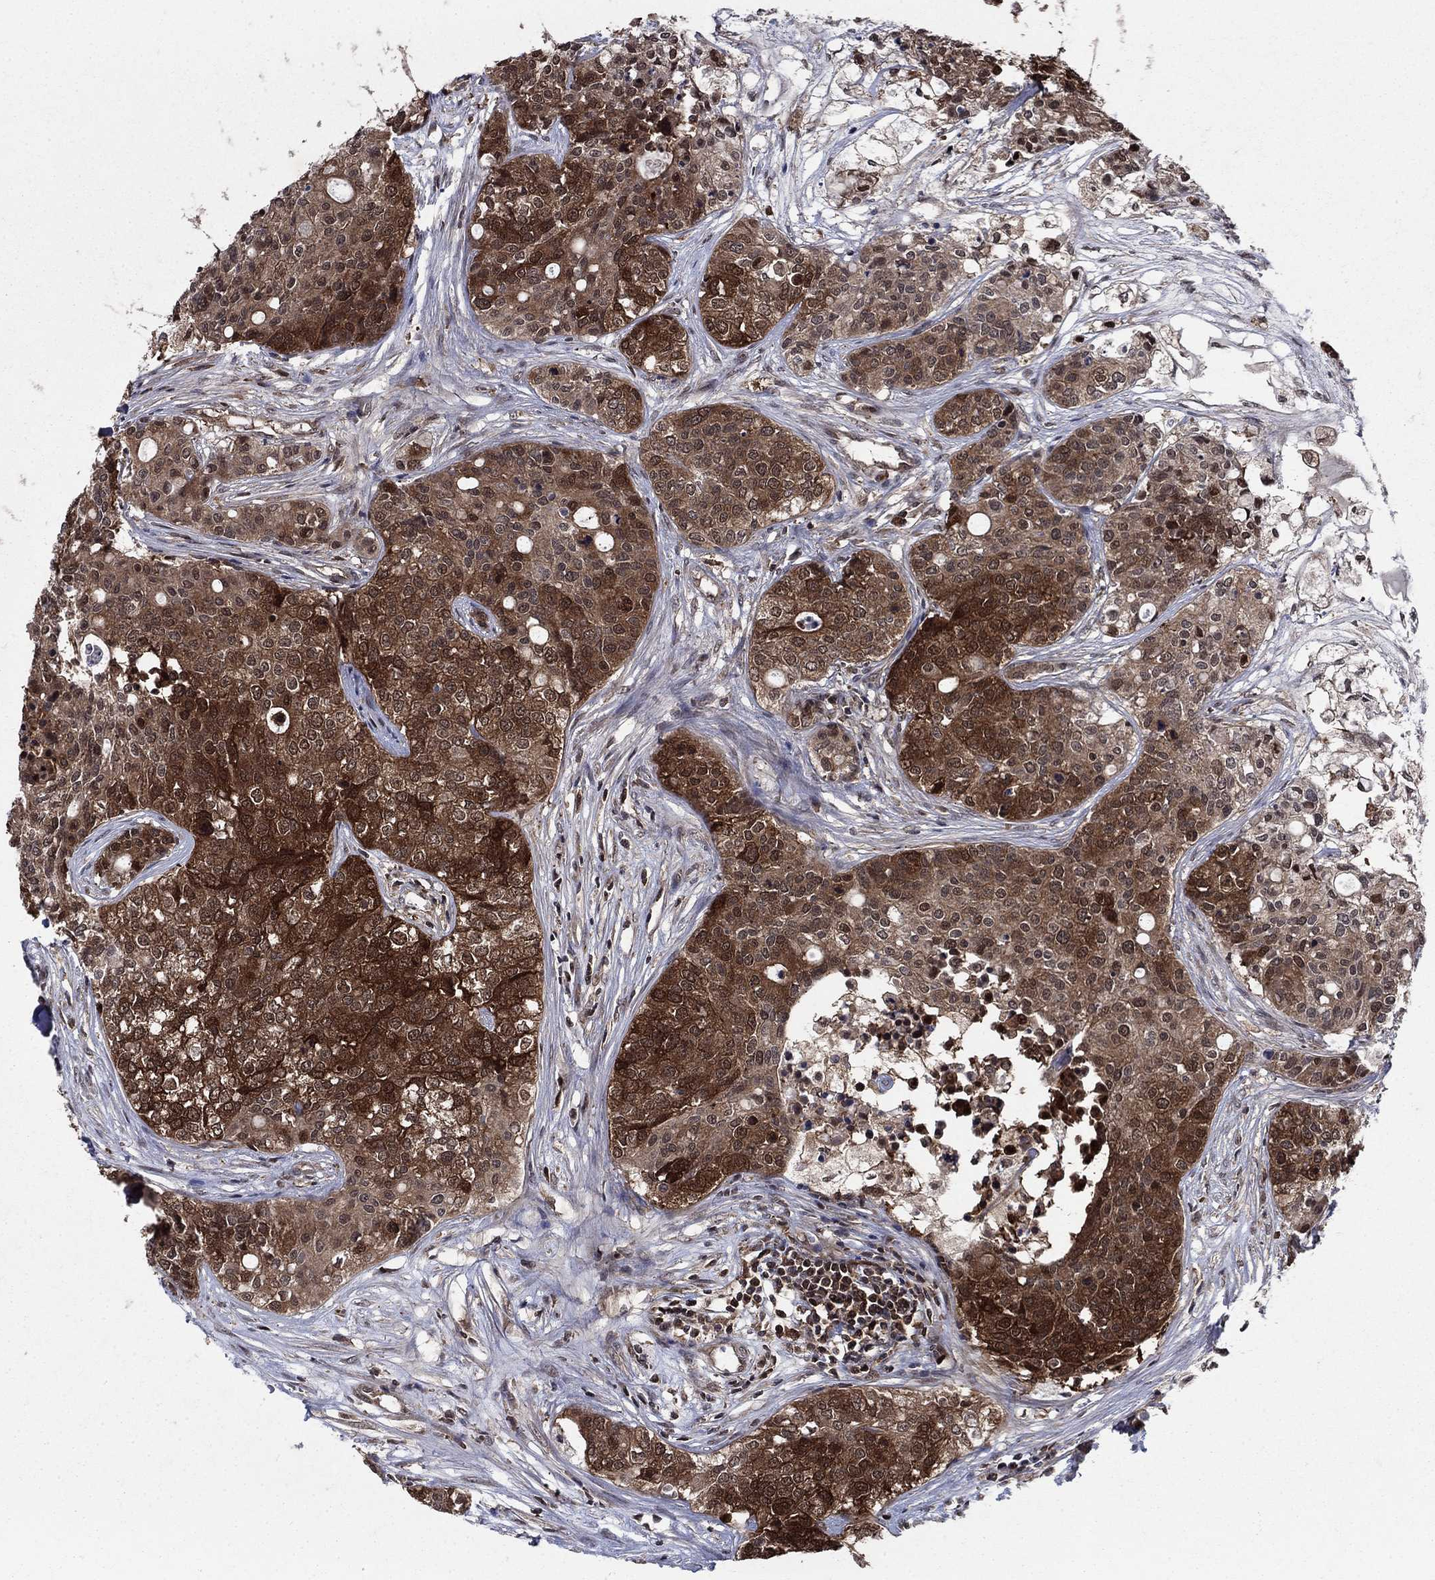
{"staining": {"intensity": "strong", "quantity": ">75%", "location": "cytoplasmic/membranous"}, "tissue": "carcinoid", "cell_type": "Tumor cells", "image_type": "cancer", "snomed": [{"axis": "morphology", "description": "Carcinoid, malignant, NOS"}, {"axis": "topography", "description": "Colon"}], "caption": "IHC histopathology image of carcinoid stained for a protein (brown), which exhibits high levels of strong cytoplasmic/membranous staining in about >75% of tumor cells.", "gene": "CACYBP", "patient": {"sex": "male", "age": 81}}